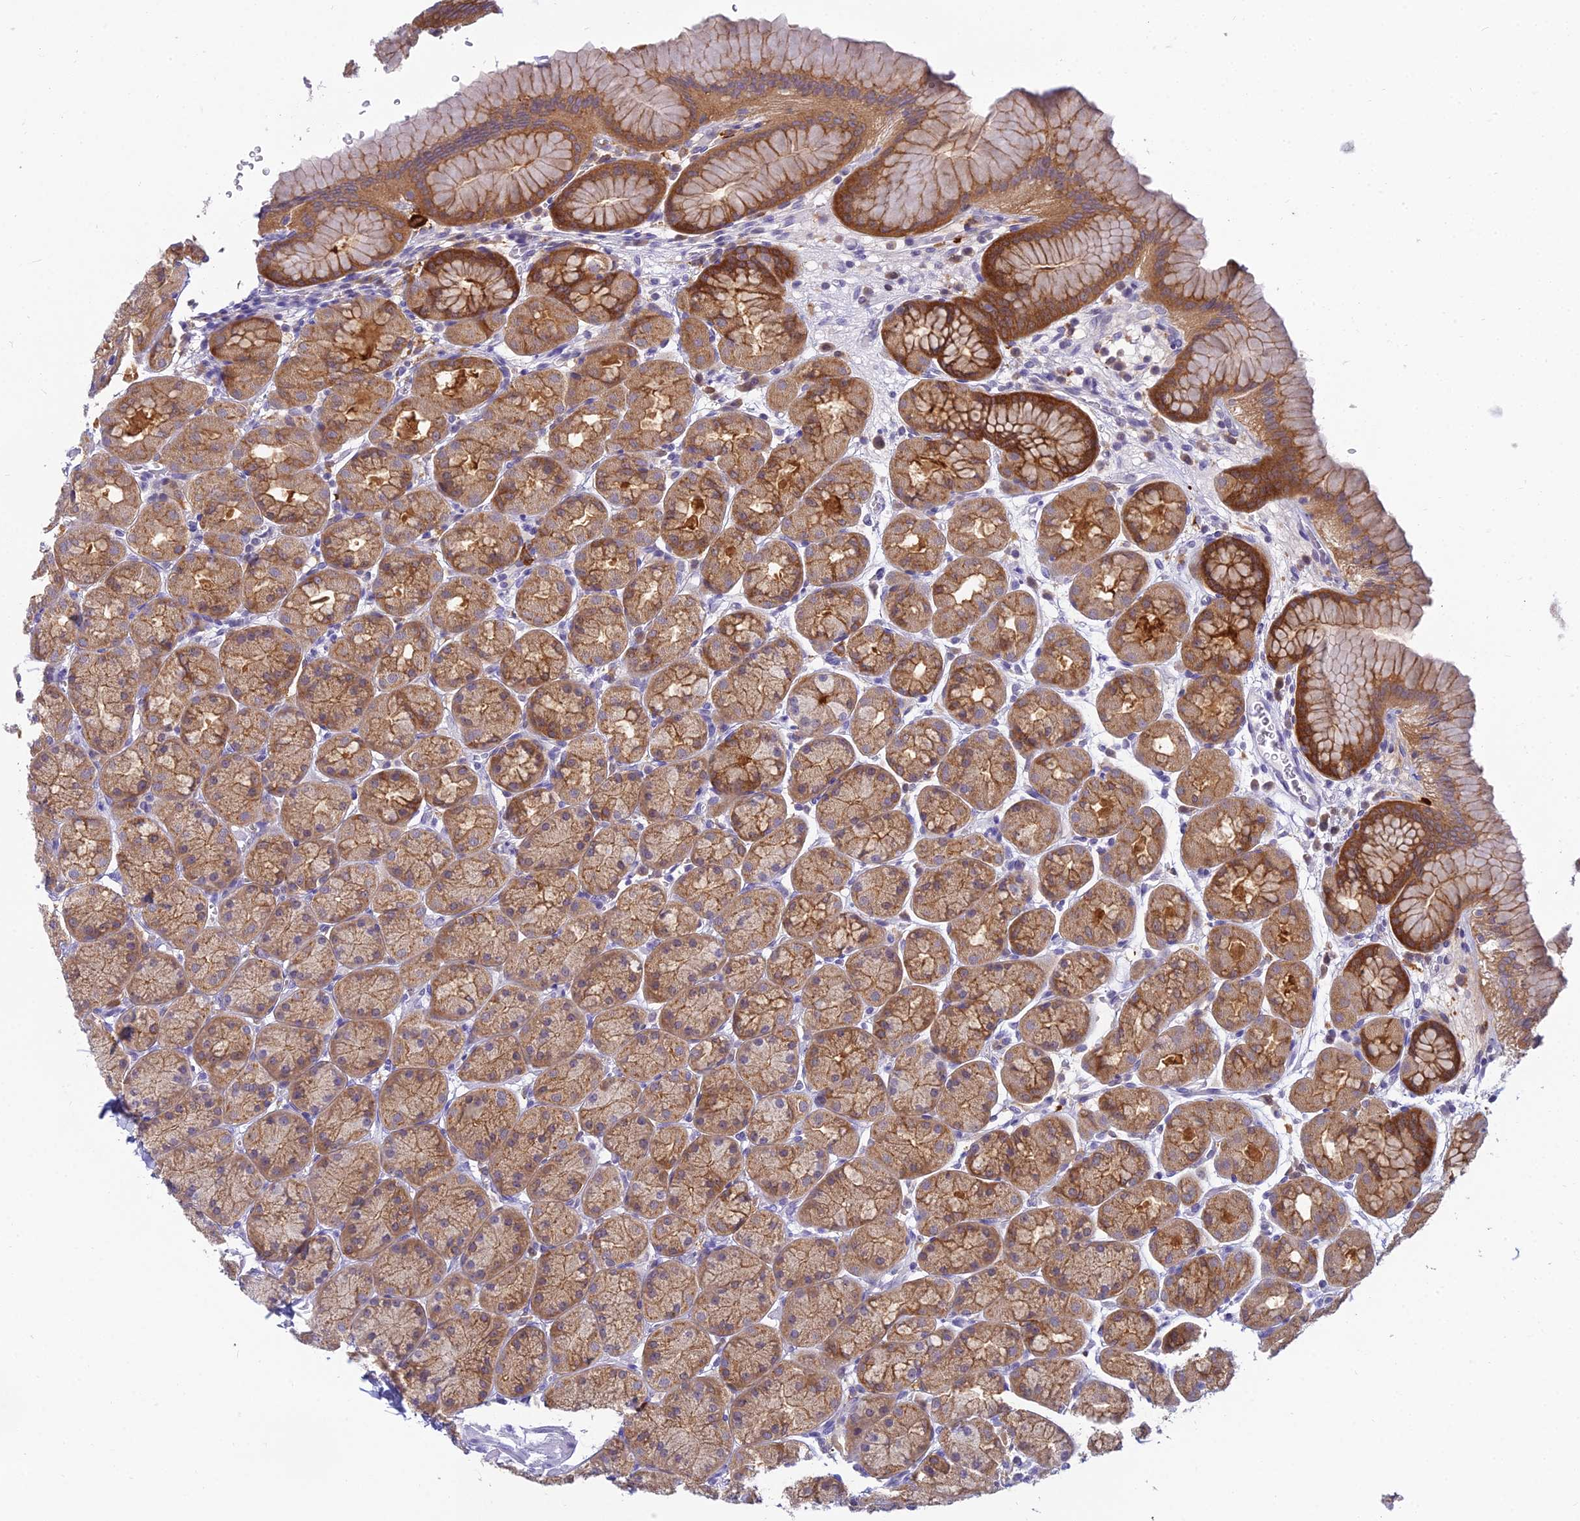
{"staining": {"intensity": "strong", "quantity": ">75%", "location": "cytoplasmic/membranous"}, "tissue": "stomach", "cell_type": "Glandular cells", "image_type": "normal", "snomed": [{"axis": "morphology", "description": "Normal tissue, NOS"}, {"axis": "topography", "description": "Stomach"}], "caption": "IHC of benign stomach shows high levels of strong cytoplasmic/membranous staining in about >75% of glandular cells. The staining is performed using DAB (3,3'-diaminobenzidine) brown chromogen to label protein expression. The nuclei are counter-stained blue using hematoxylin.", "gene": "UBE2G1", "patient": {"sex": "male", "age": 42}}